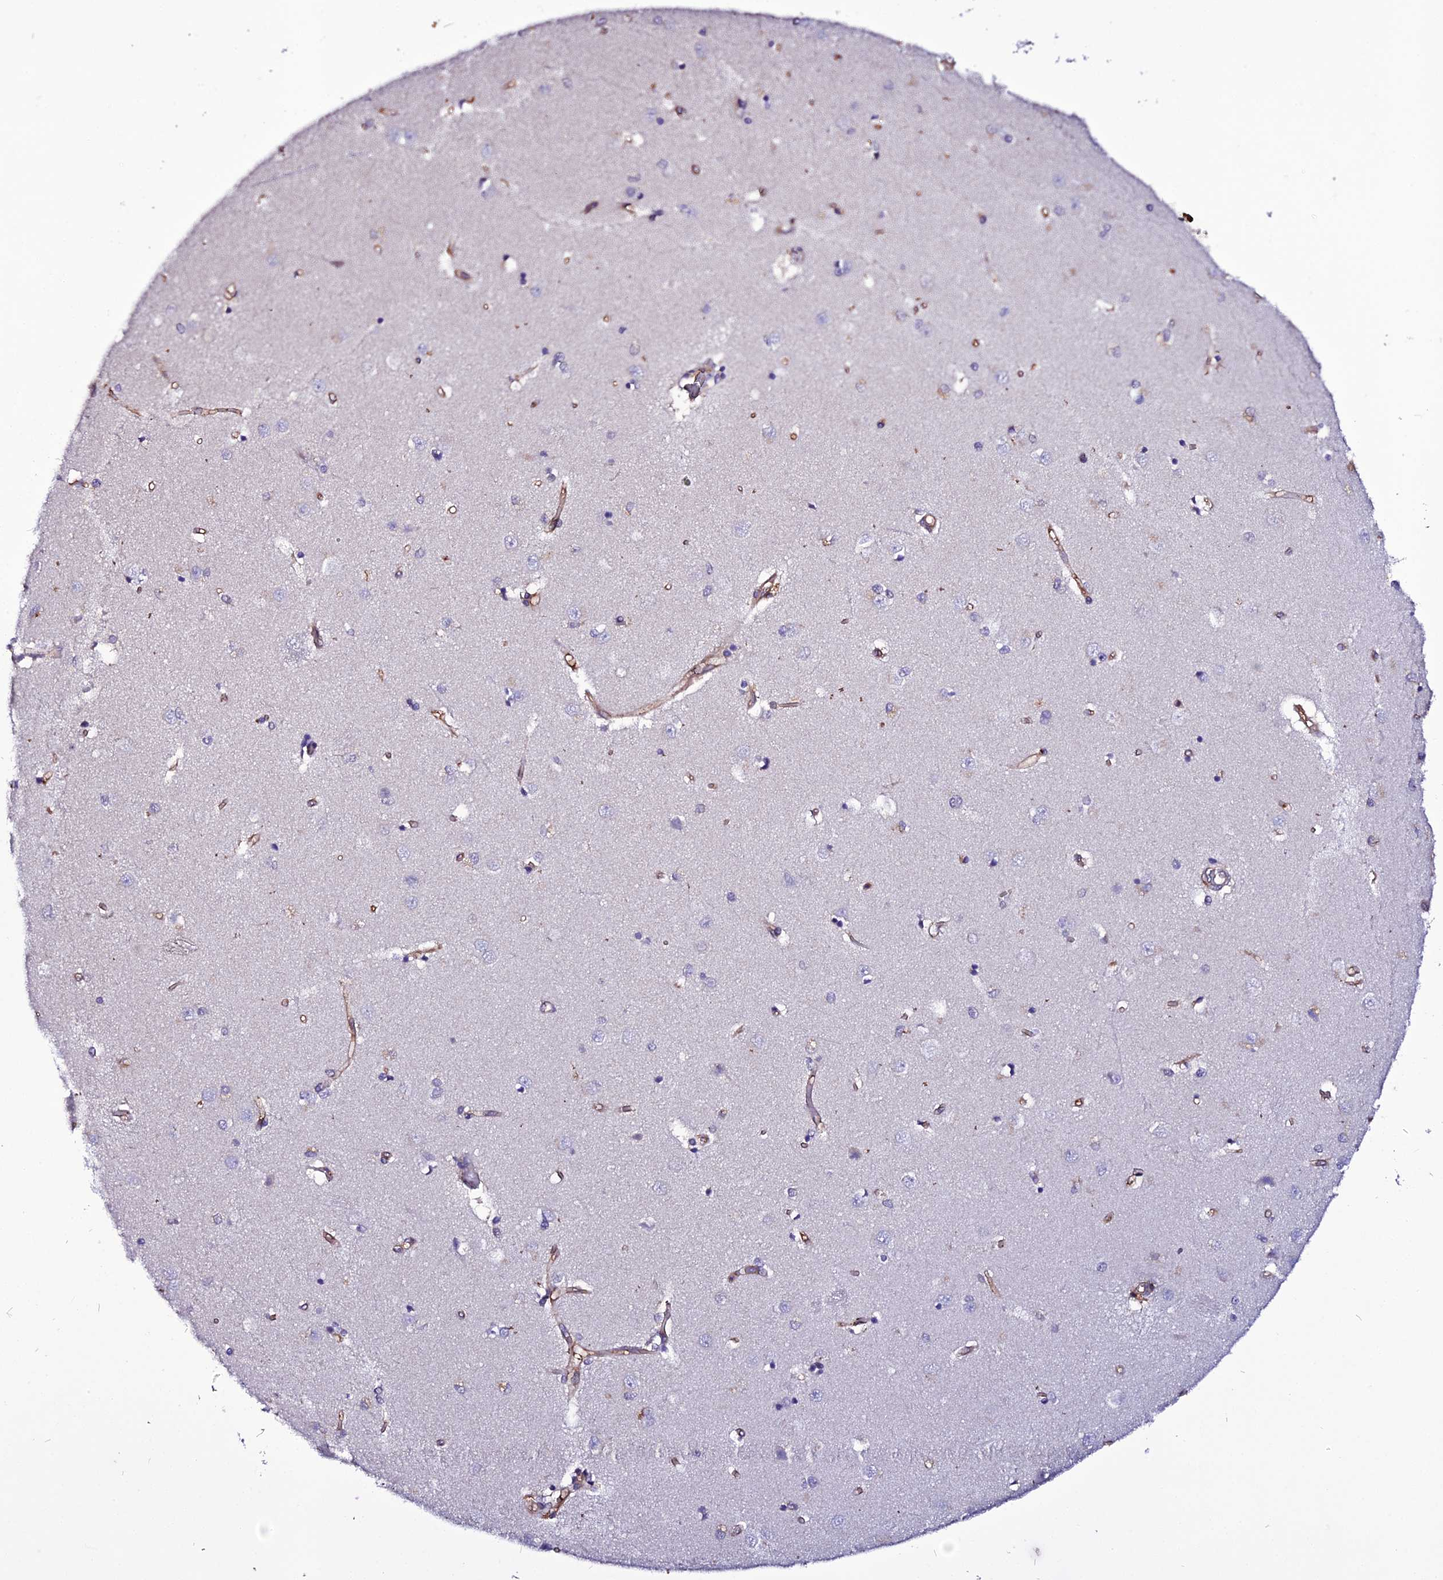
{"staining": {"intensity": "negative", "quantity": "none", "location": "none"}, "tissue": "caudate", "cell_type": "Glial cells", "image_type": "normal", "snomed": [{"axis": "morphology", "description": "Normal tissue, NOS"}, {"axis": "topography", "description": "Lateral ventricle wall"}], "caption": "Immunohistochemistry (IHC) photomicrograph of normal human caudate stained for a protein (brown), which reveals no staining in glial cells.", "gene": "USP17L10", "patient": {"sex": "male", "age": 37}}